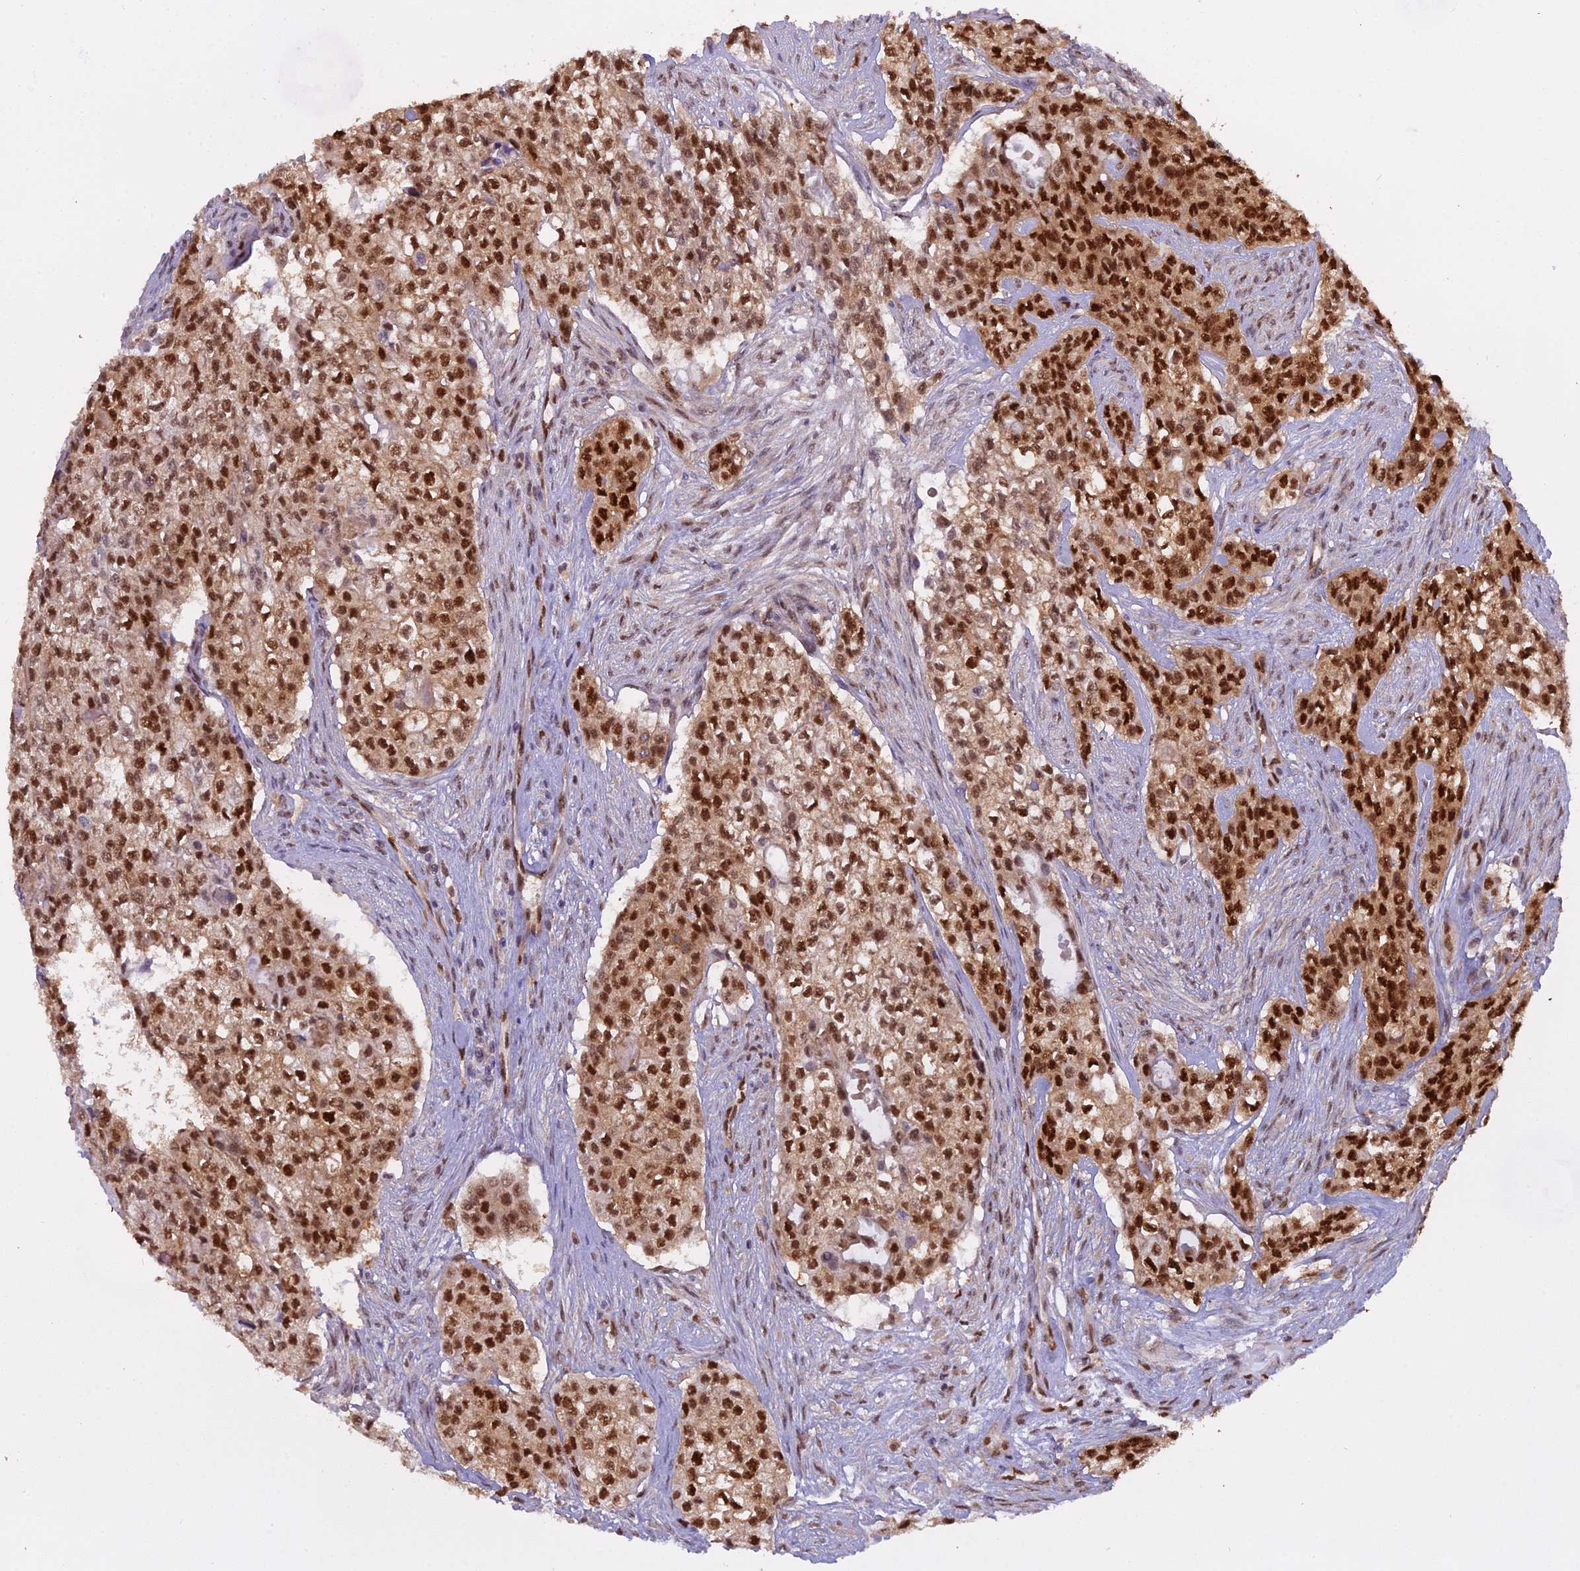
{"staining": {"intensity": "strong", "quantity": ">75%", "location": "nuclear"}, "tissue": "head and neck cancer", "cell_type": "Tumor cells", "image_type": "cancer", "snomed": [{"axis": "morphology", "description": "Adenocarcinoma, NOS"}, {"axis": "topography", "description": "Head-Neck"}], "caption": "DAB (3,3'-diaminobenzidine) immunohistochemical staining of head and neck cancer shows strong nuclear protein expression in about >75% of tumor cells.", "gene": "NPEPL1", "patient": {"sex": "male", "age": 81}}